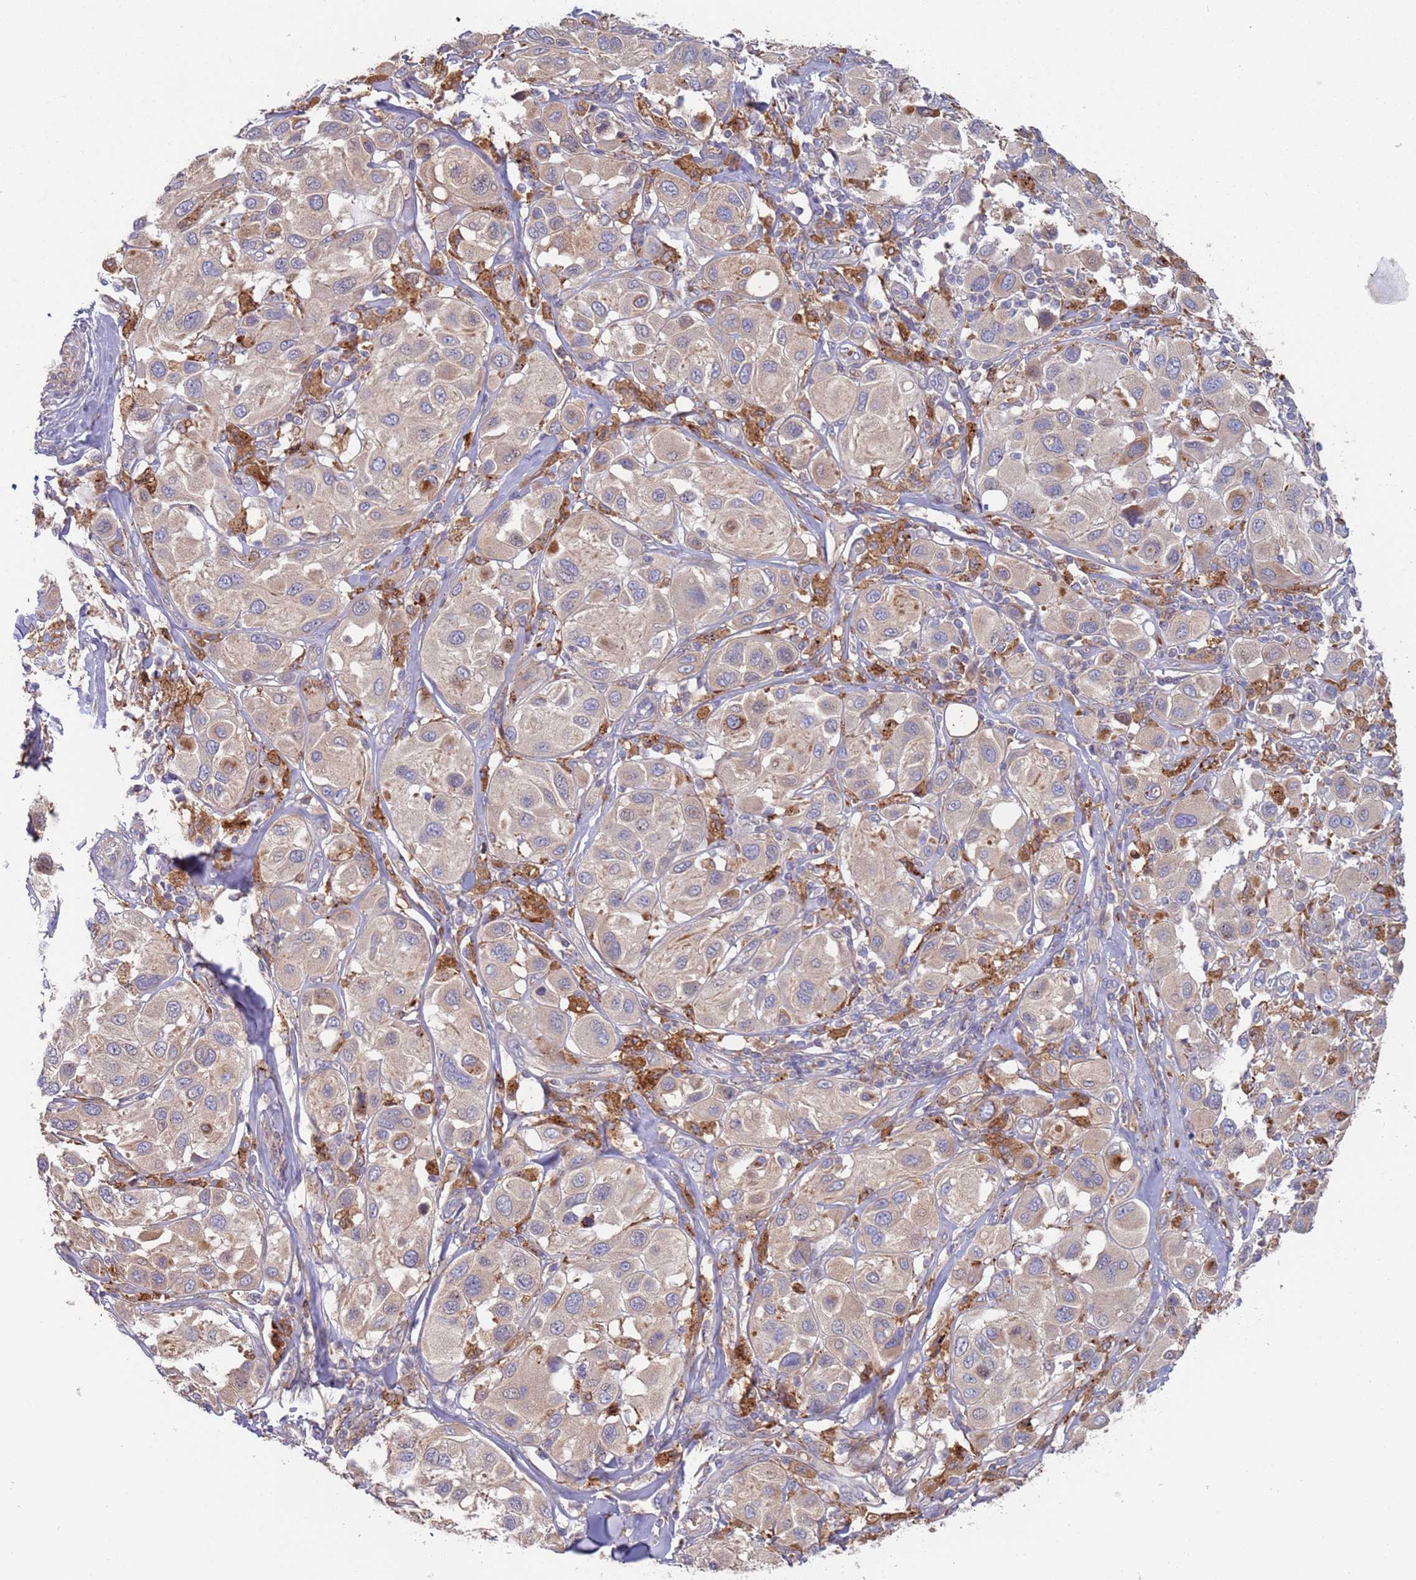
{"staining": {"intensity": "negative", "quantity": "none", "location": "none"}, "tissue": "melanoma", "cell_type": "Tumor cells", "image_type": "cancer", "snomed": [{"axis": "morphology", "description": "Malignant melanoma, Metastatic site"}, {"axis": "topography", "description": "Skin"}], "caption": "Malignant melanoma (metastatic site) was stained to show a protein in brown. There is no significant staining in tumor cells.", "gene": "MALRD1", "patient": {"sex": "male", "age": 41}}